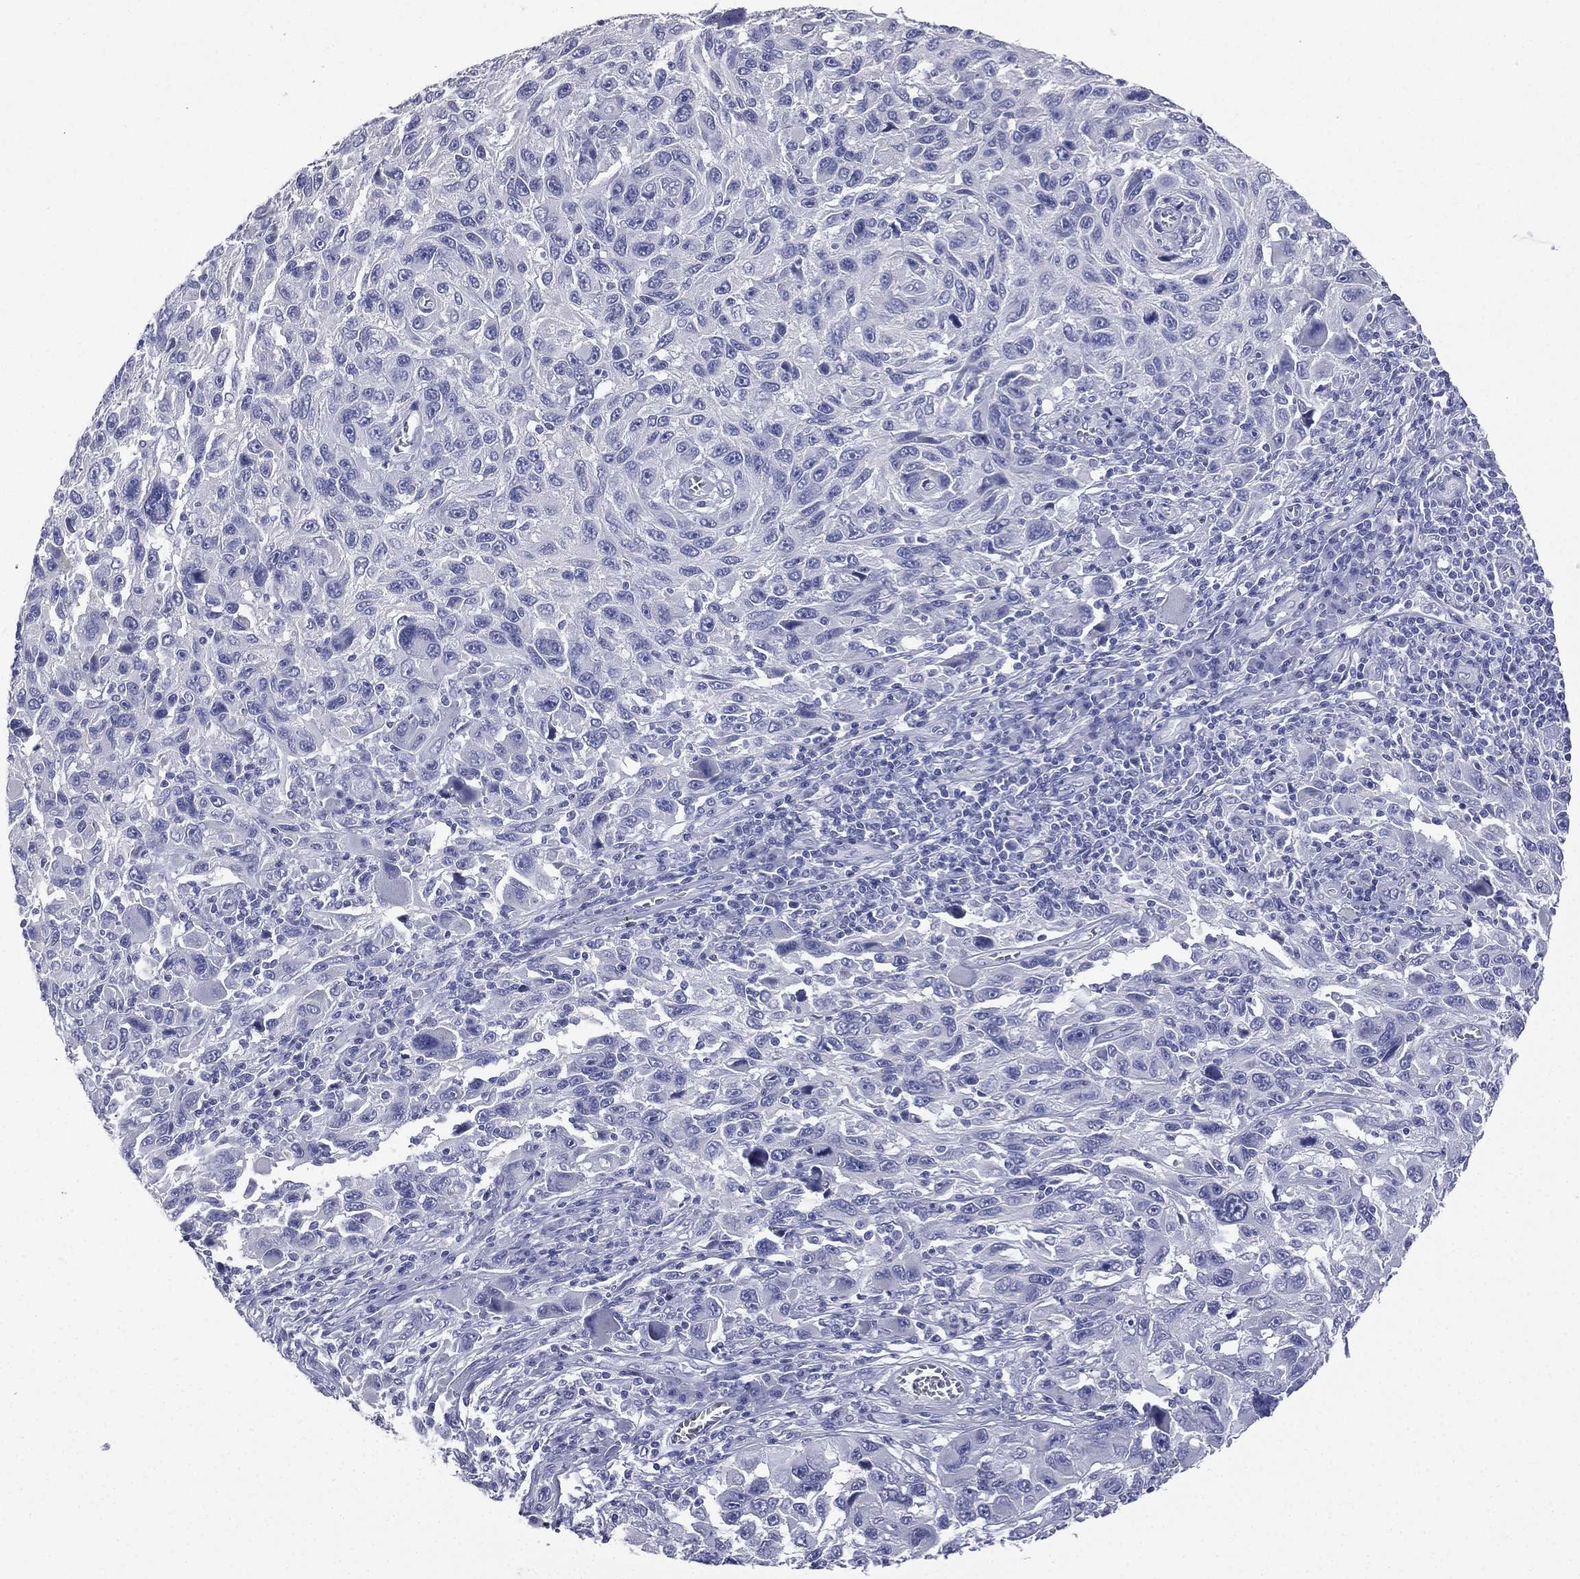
{"staining": {"intensity": "negative", "quantity": "none", "location": "none"}, "tissue": "melanoma", "cell_type": "Tumor cells", "image_type": "cancer", "snomed": [{"axis": "morphology", "description": "Malignant melanoma, NOS"}, {"axis": "topography", "description": "Skin"}], "caption": "Protein analysis of melanoma displays no significant expression in tumor cells. (Immunohistochemistry, brightfield microscopy, high magnification).", "gene": "CES2", "patient": {"sex": "male", "age": 53}}